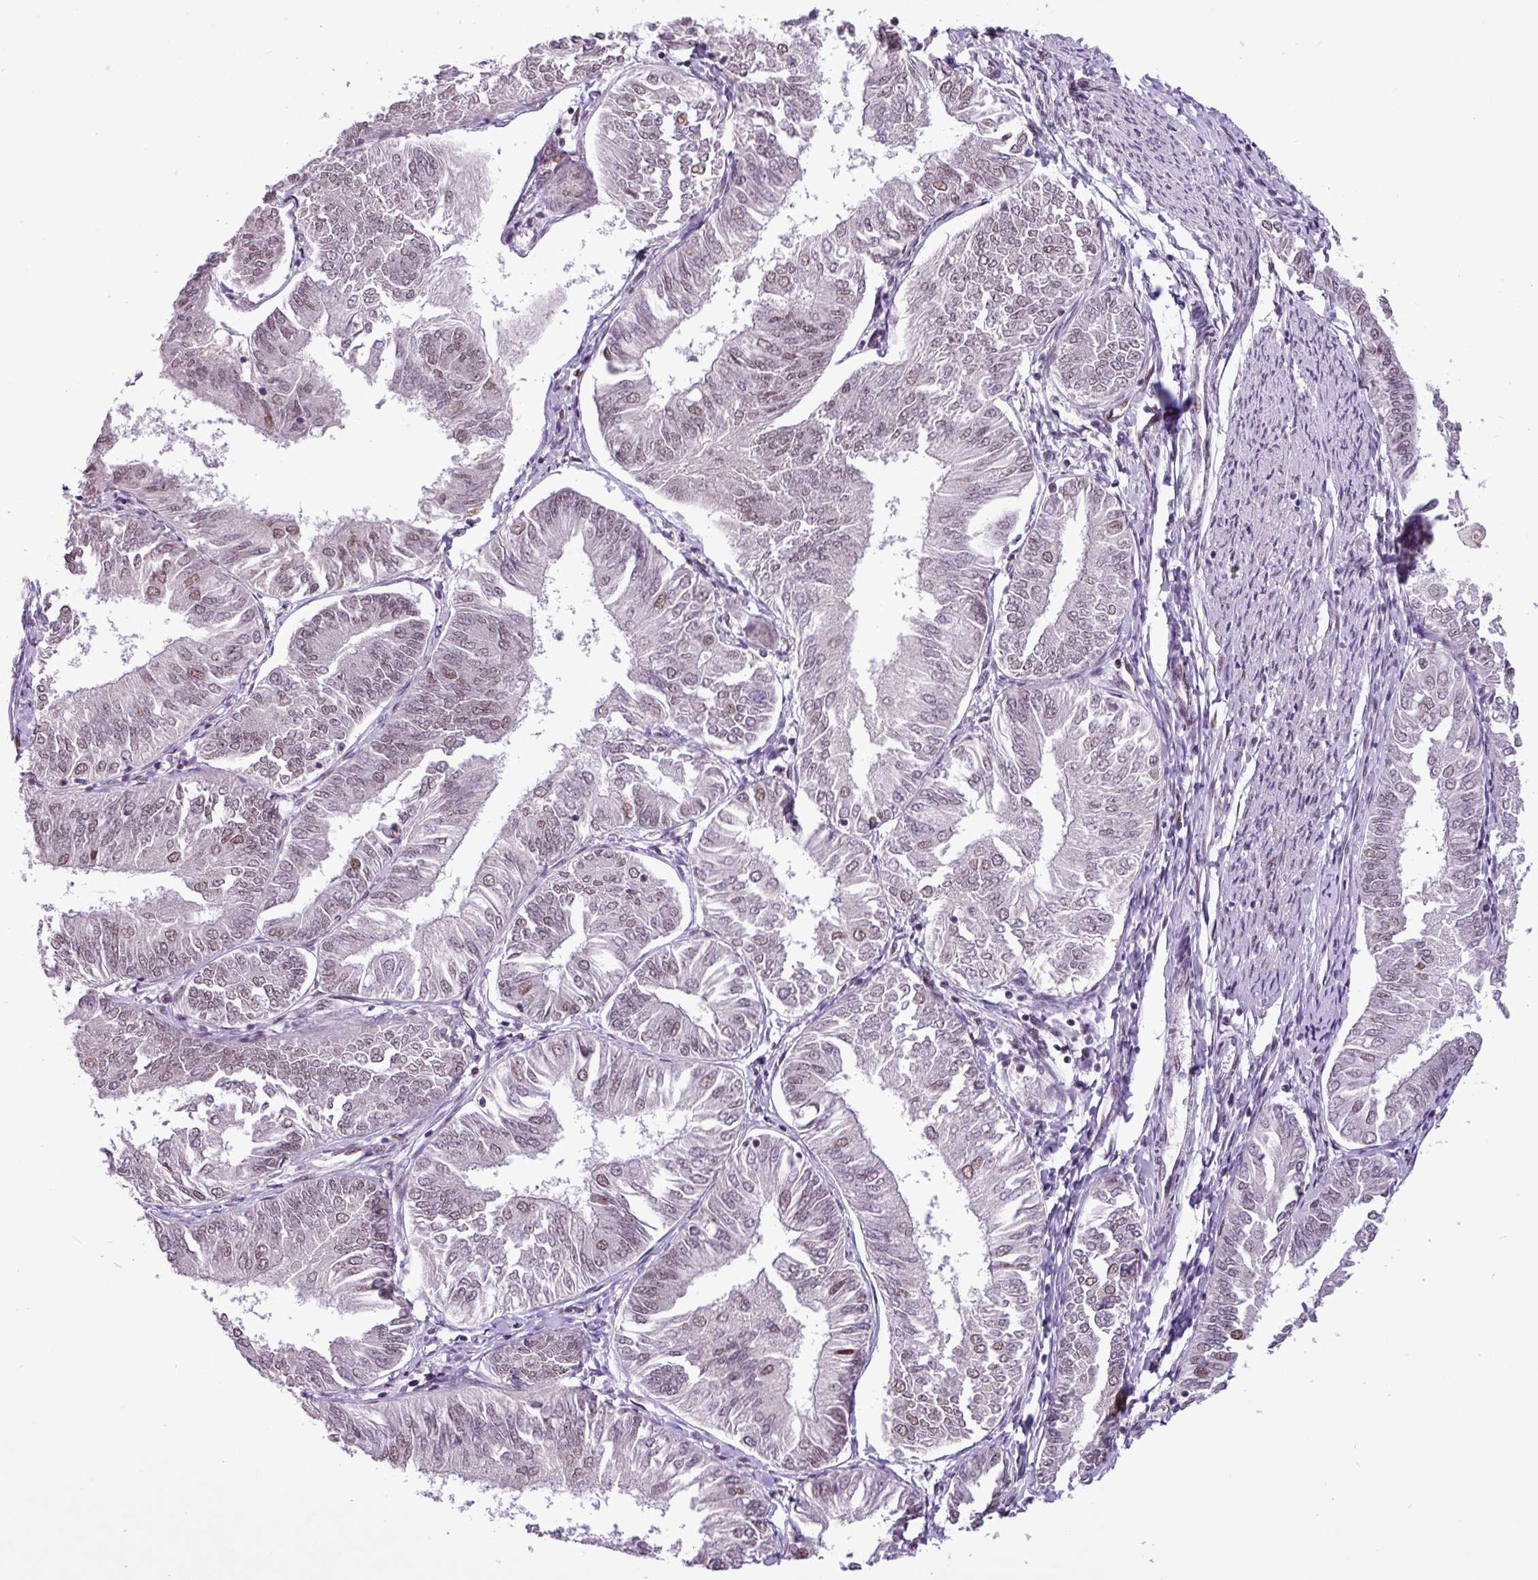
{"staining": {"intensity": "weak", "quantity": "25%-75%", "location": "nuclear"}, "tissue": "endometrial cancer", "cell_type": "Tumor cells", "image_type": "cancer", "snomed": [{"axis": "morphology", "description": "Adenocarcinoma, NOS"}, {"axis": "topography", "description": "Endometrium"}], "caption": "Immunohistochemical staining of human endometrial cancer (adenocarcinoma) displays low levels of weak nuclear protein expression in about 25%-75% of tumor cells.", "gene": "ZNF354A", "patient": {"sex": "female", "age": 58}}